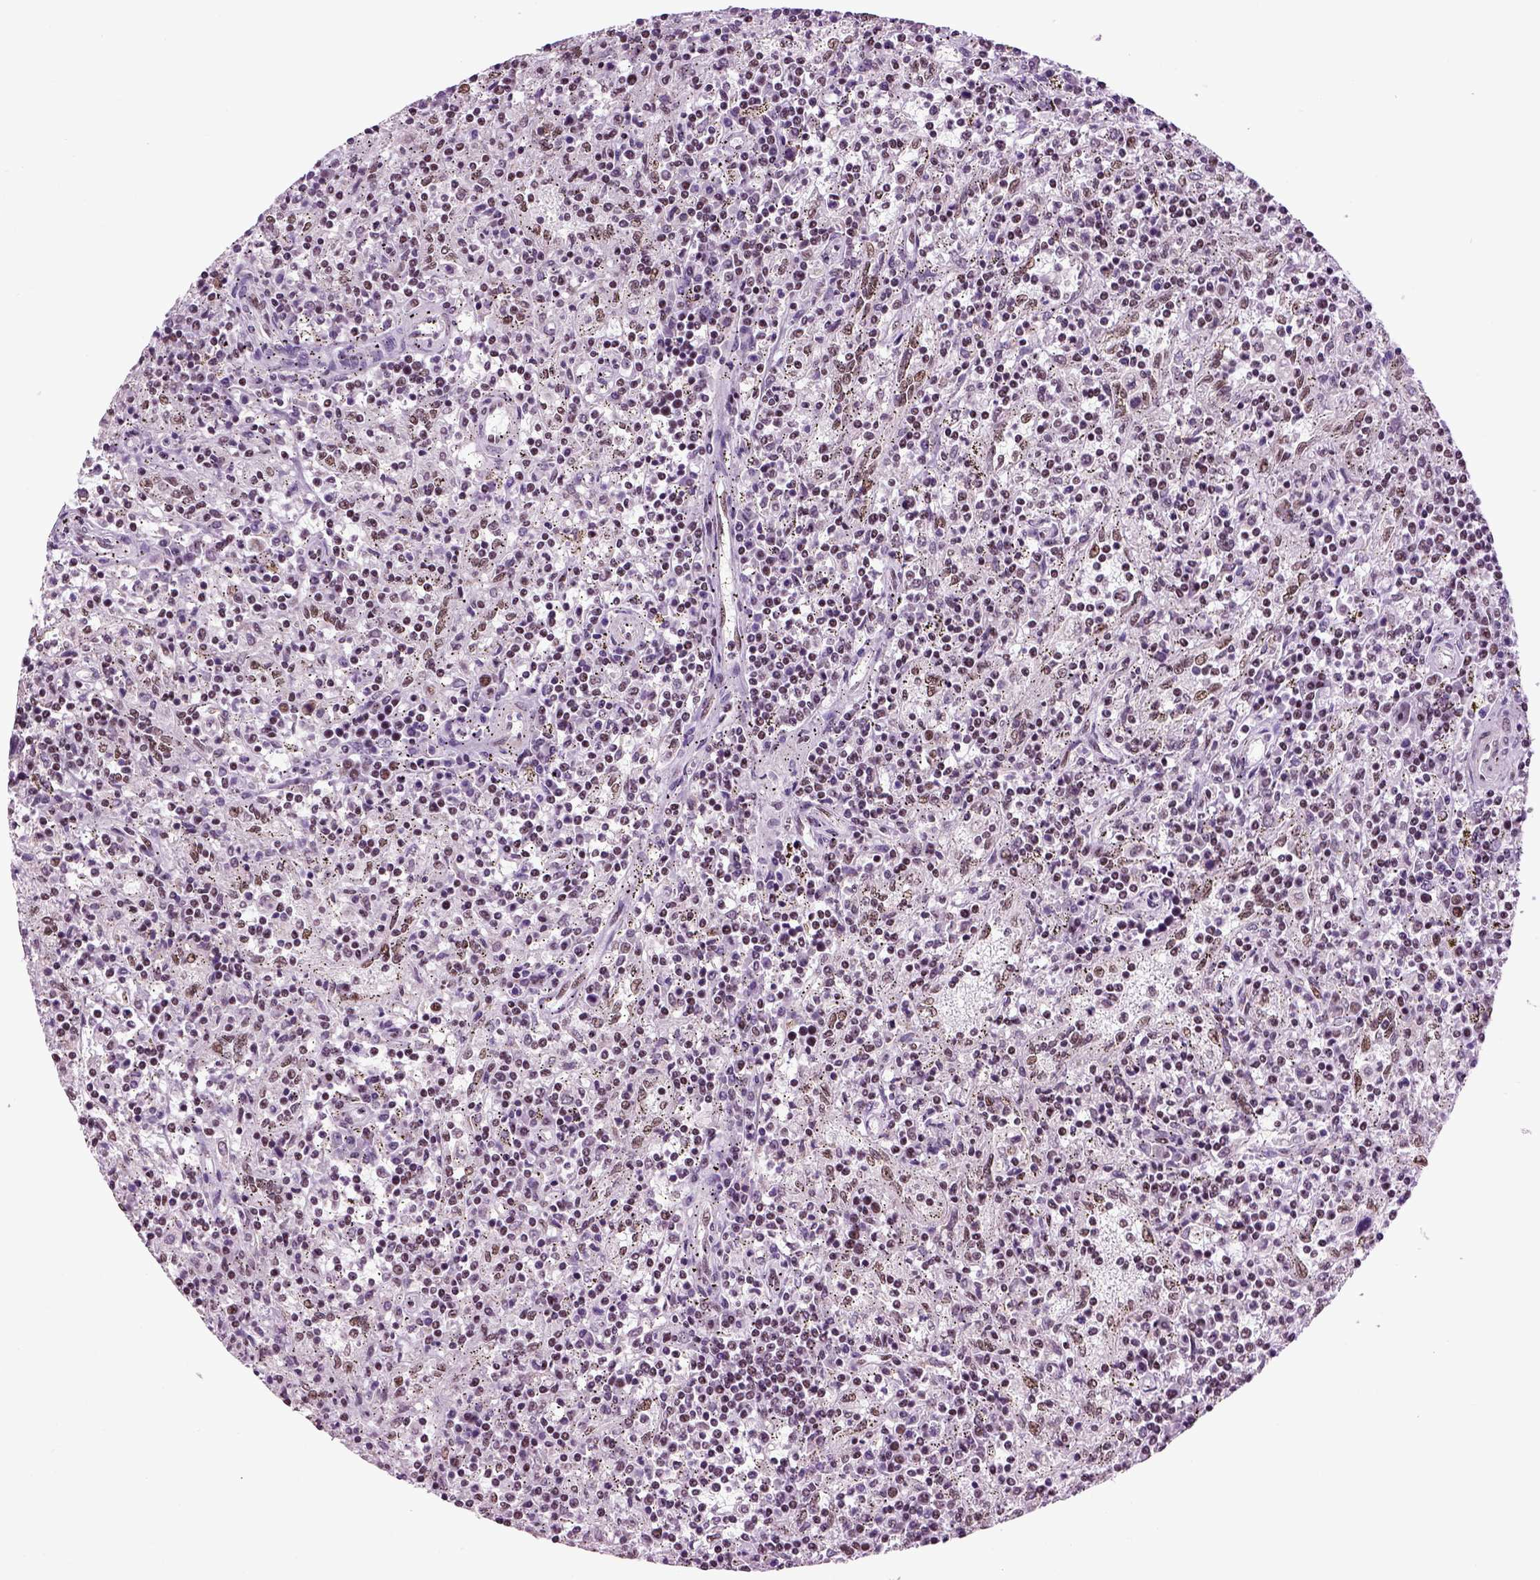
{"staining": {"intensity": "negative", "quantity": "none", "location": "none"}, "tissue": "lymphoma", "cell_type": "Tumor cells", "image_type": "cancer", "snomed": [{"axis": "morphology", "description": "Malignant lymphoma, non-Hodgkin's type, Low grade"}, {"axis": "topography", "description": "Spleen"}], "caption": "Immunohistochemistry (IHC) of low-grade malignant lymphoma, non-Hodgkin's type displays no positivity in tumor cells.", "gene": "RCOR3", "patient": {"sex": "male", "age": 62}}